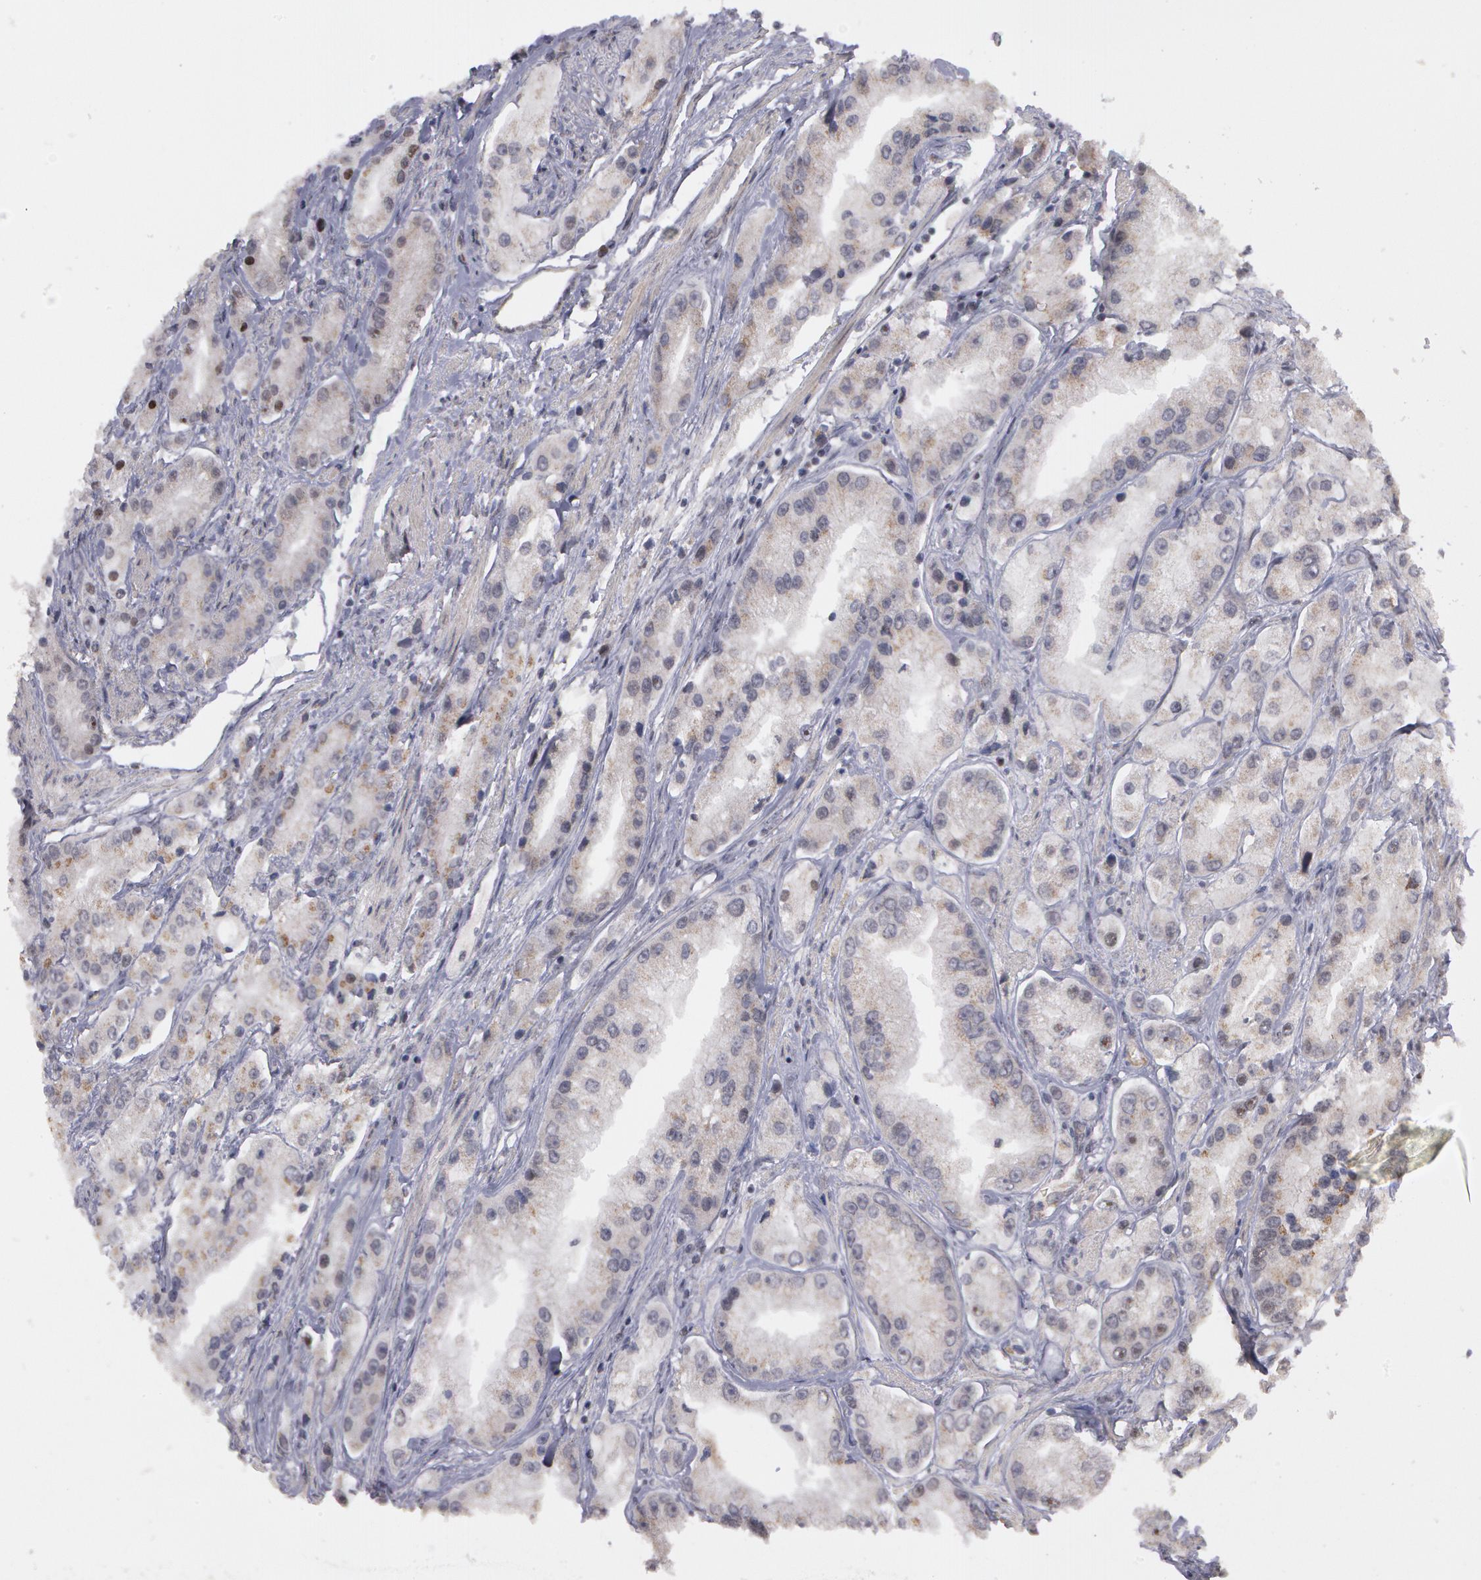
{"staining": {"intensity": "weak", "quantity": "25%-75%", "location": "cytoplasmic/membranous,nuclear"}, "tissue": "prostate cancer", "cell_type": "Tumor cells", "image_type": "cancer", "snomed": [{"axis": "morphology", "description": "Adenocarcinoma, Medium grade"}, {"axis": "topography", "description": "Prostate"}], "caption": "Protein expression analysis of human medium-grade adenocarcinoma (prostate) reveals weak cytoplasmic/membranous and nuclear expression in approximately 25%-75% of tumor cells.", "gene": "STX5", "patient": {"sex": "male", "age": 72}}